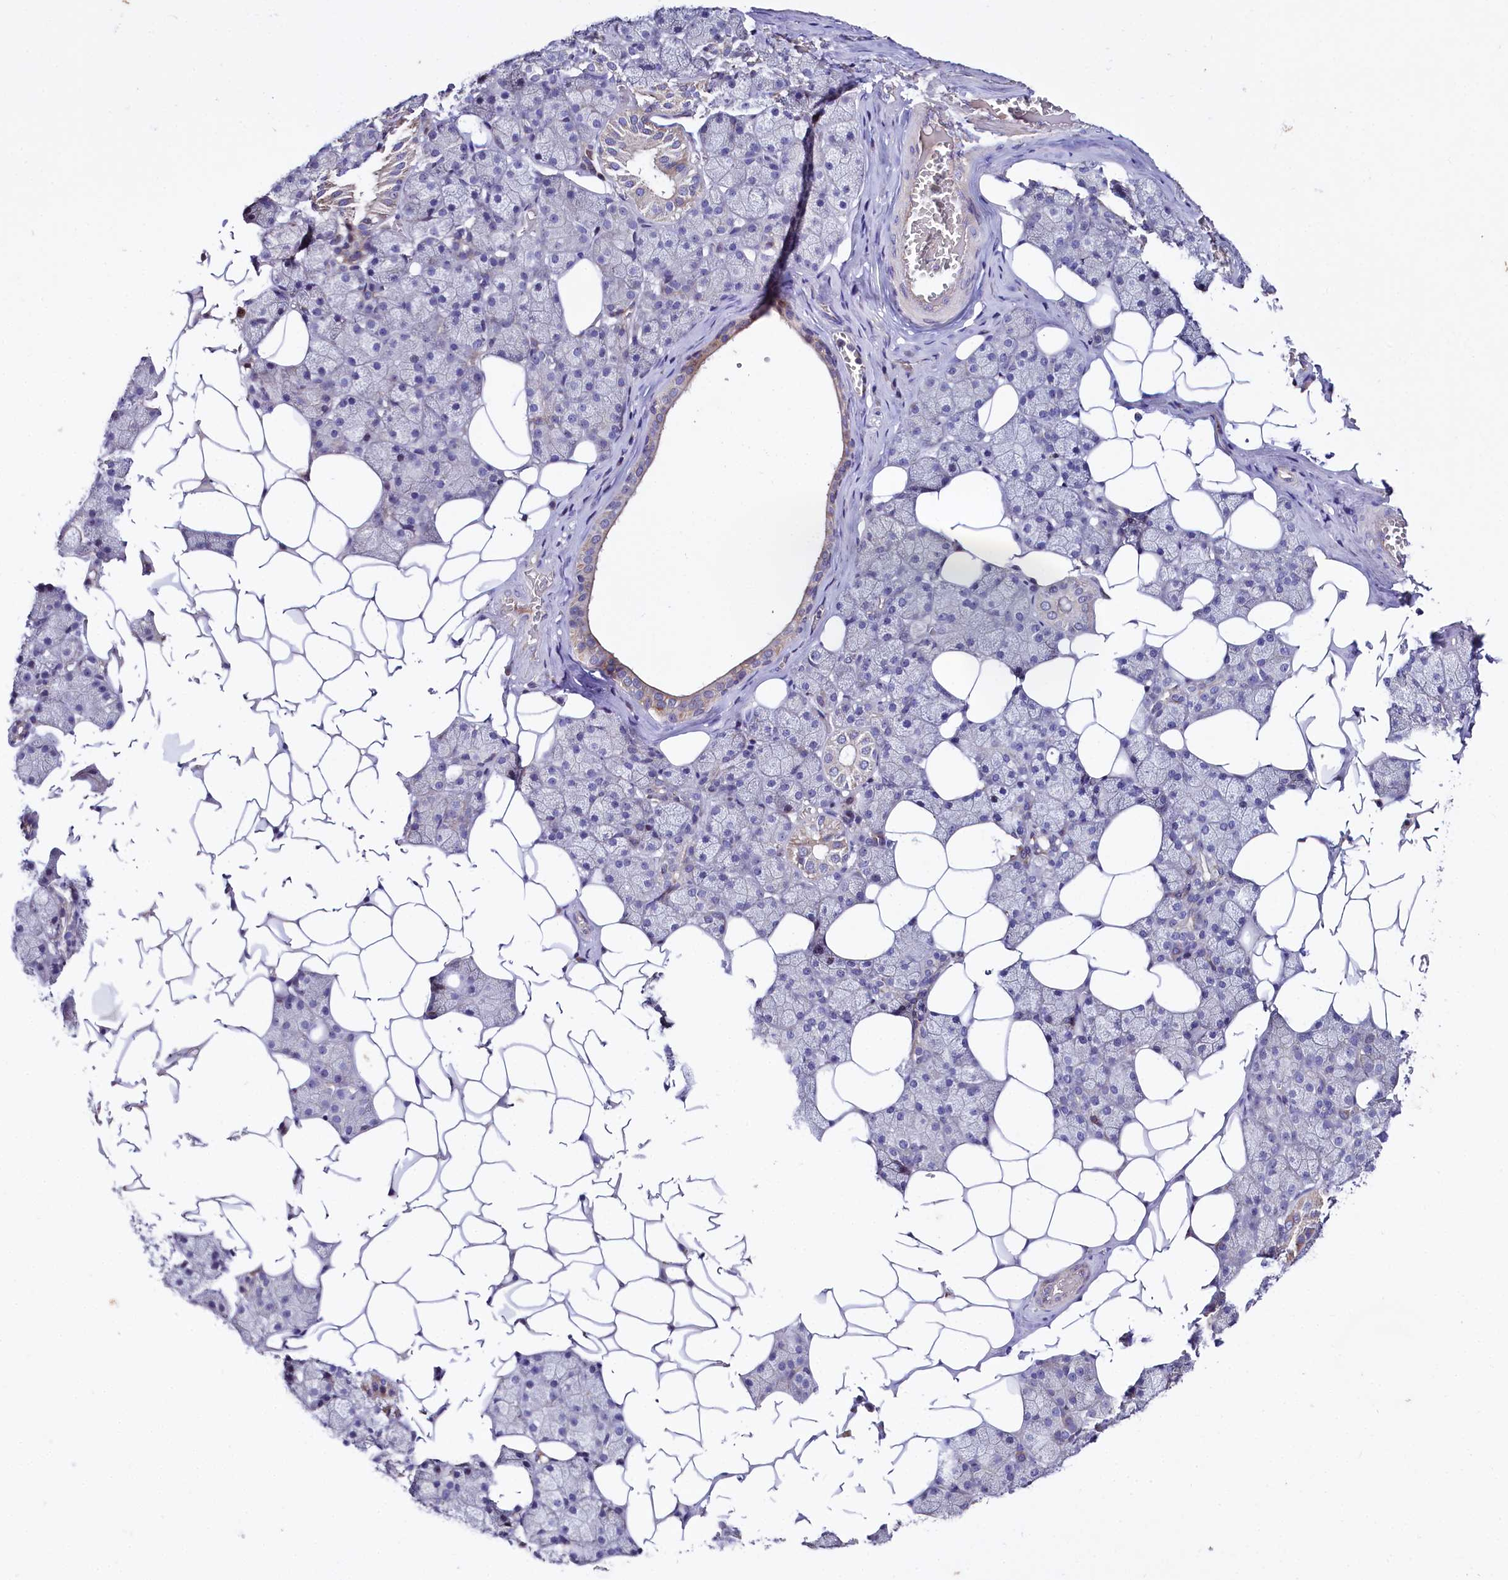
{"staining": {"intensity": "weak", "quantity": "<25%", "location": "cytoplasmic/membranous"}, "tissue": "salivary gland", "cell_type": "Glandular cells", "image_type": "normal", "snomed": [{"axis": "morphology", "description": "Normal tissue, NOS"}, {"axis": "topography", "description": "Salivary gland"}], "caption": "The IHC micrograph has no significant expression in glandular cells of salivary gland. (DAB immunohistochemistry (IHC) visualized using brightfield microscopy, high magnification).", "gene": "RPUSD3", "patient": {"sex": "female", "age": 33}}